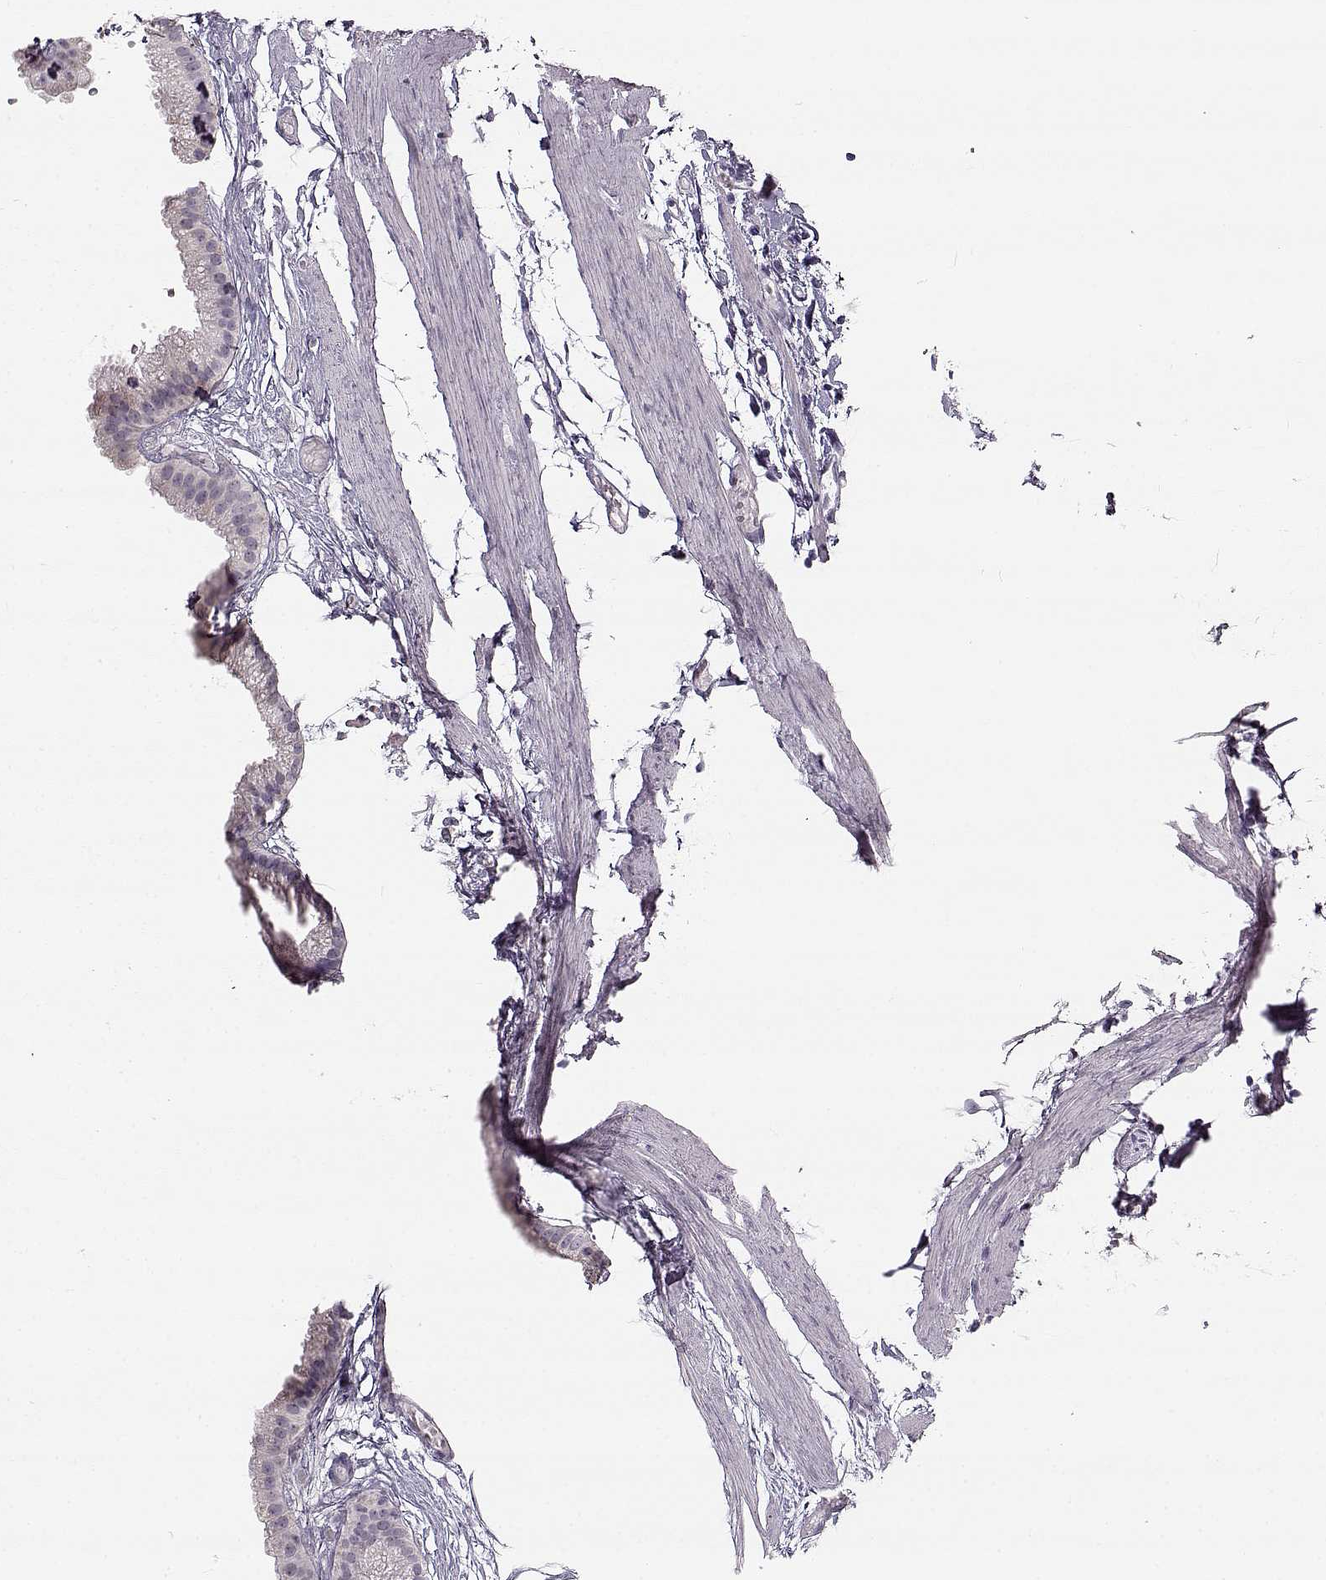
{"staining": {"intensity": "negative", "quantity": "none", "location": "none"}, "tissue": "gallbladder", "cell_type": "Glandular cells", "image_type": "normal", "snomed": [{"axis": "morphology", "description": "Normal tissue, NOS"}, {"axis": "topography", "description": "Gallbladder"}], "caption": "There is no significant positivity in glandular cells of gallbladder. (DAB (3,3'-diaminobenzidine) immunohistochemistry (IHC) visualized using brightfield microscopy, high magnification).", "gene": "MAP6D1", "patient": {"sex": "female", "age": 45}}